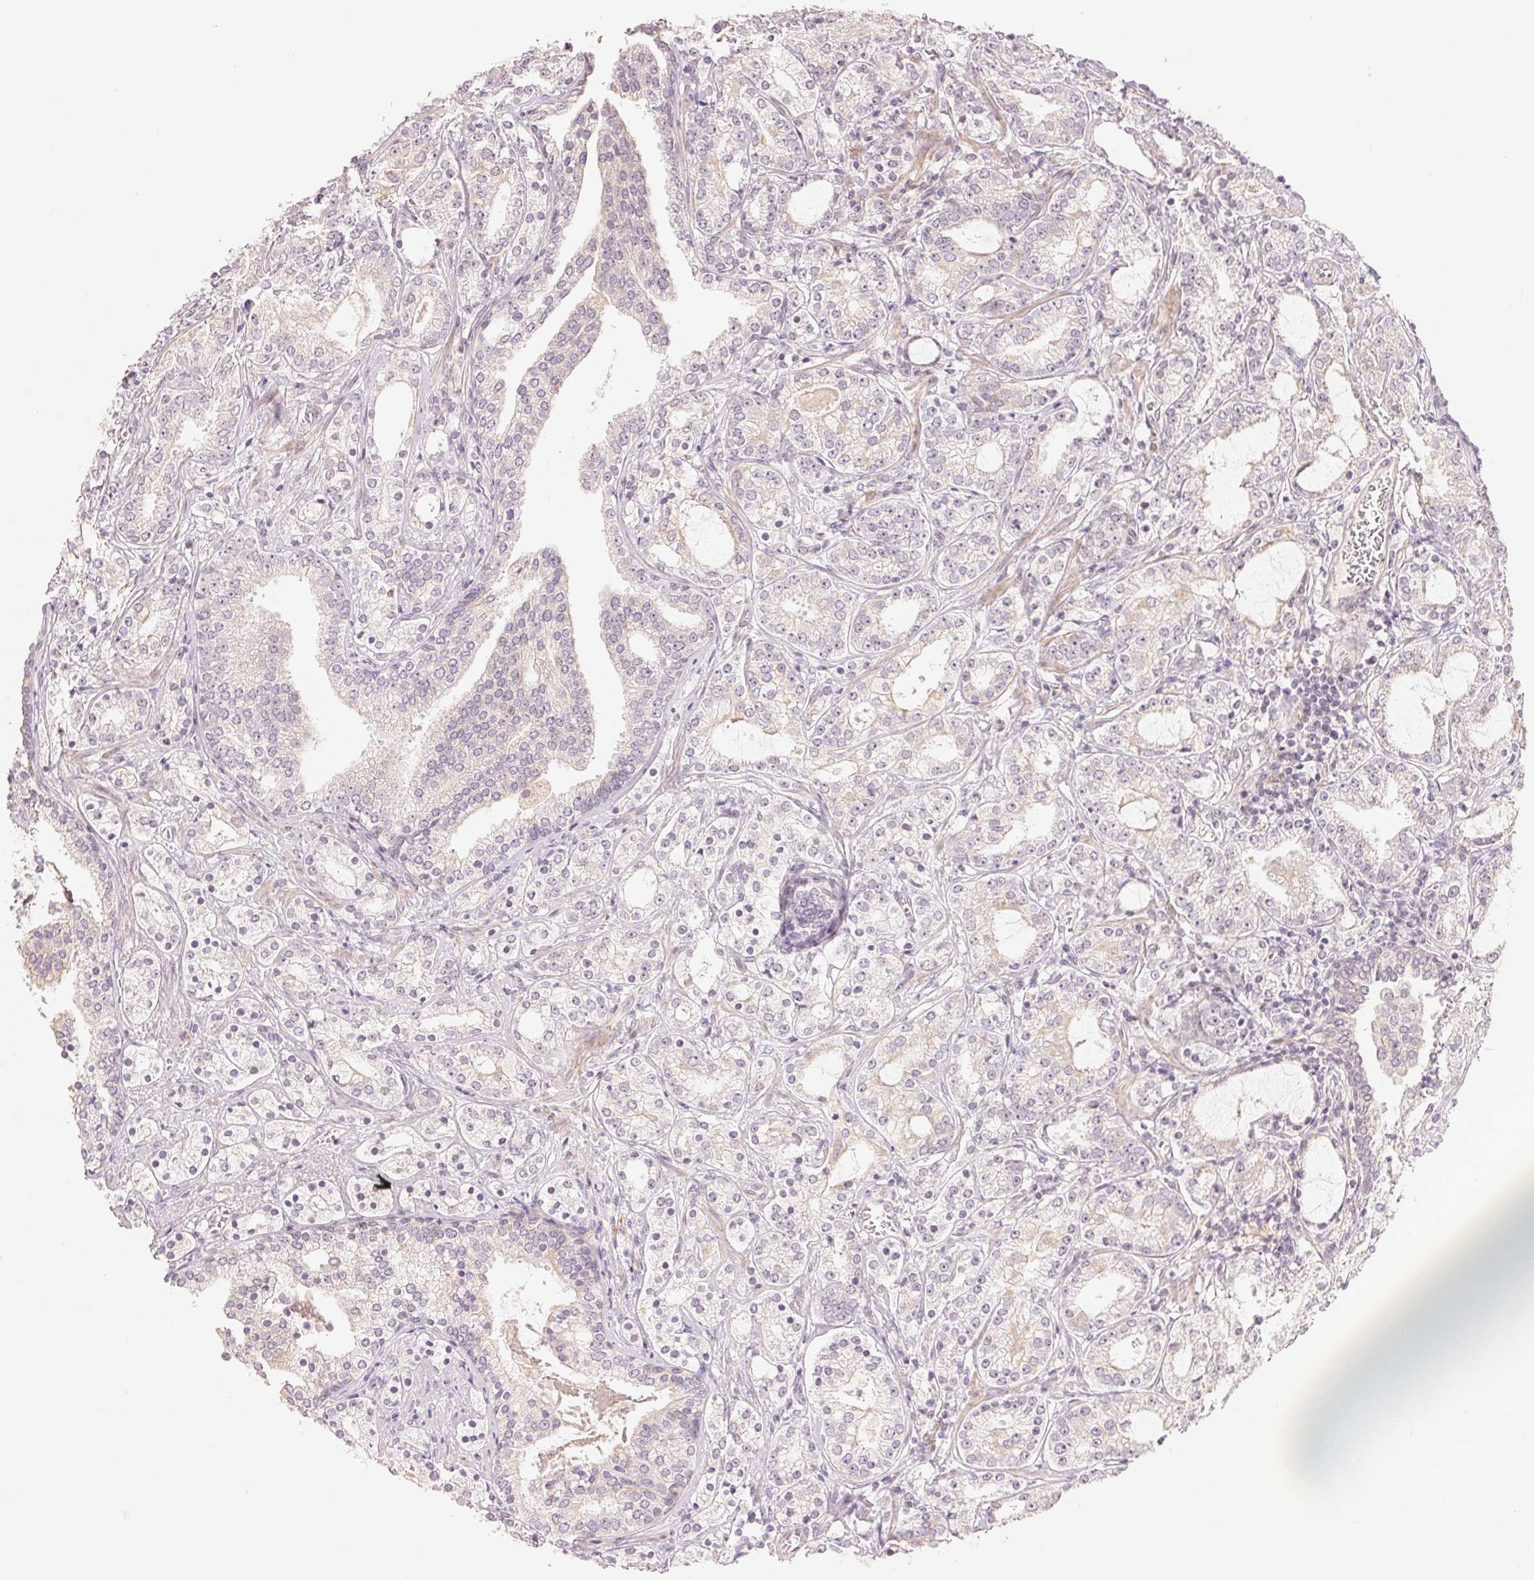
{"staining": {"intensity": "negative", "quantity": "none", "location": "none"}, "tissue": "prostate cancer", "cell_type": "Tumor cells", "image_type": "cancer", "snomed": [{"axis": "morphology", "description": "Adenocarcinoma, Medium grade"}, {"axis": "topography", "description": "Prostate"}], "caption": "An immunohistochemistry photomicrograph of prostate adenocarcinoma (medium-grade) is shown. There is no staining in tumor cells of prostate adenocarcinoma (medium-grade). (Immunohistochemistry (ihc), brightfield microscopy, high magnification).", "gene": "DENND2C", "patient": {"sex": "male", "age": 57}}